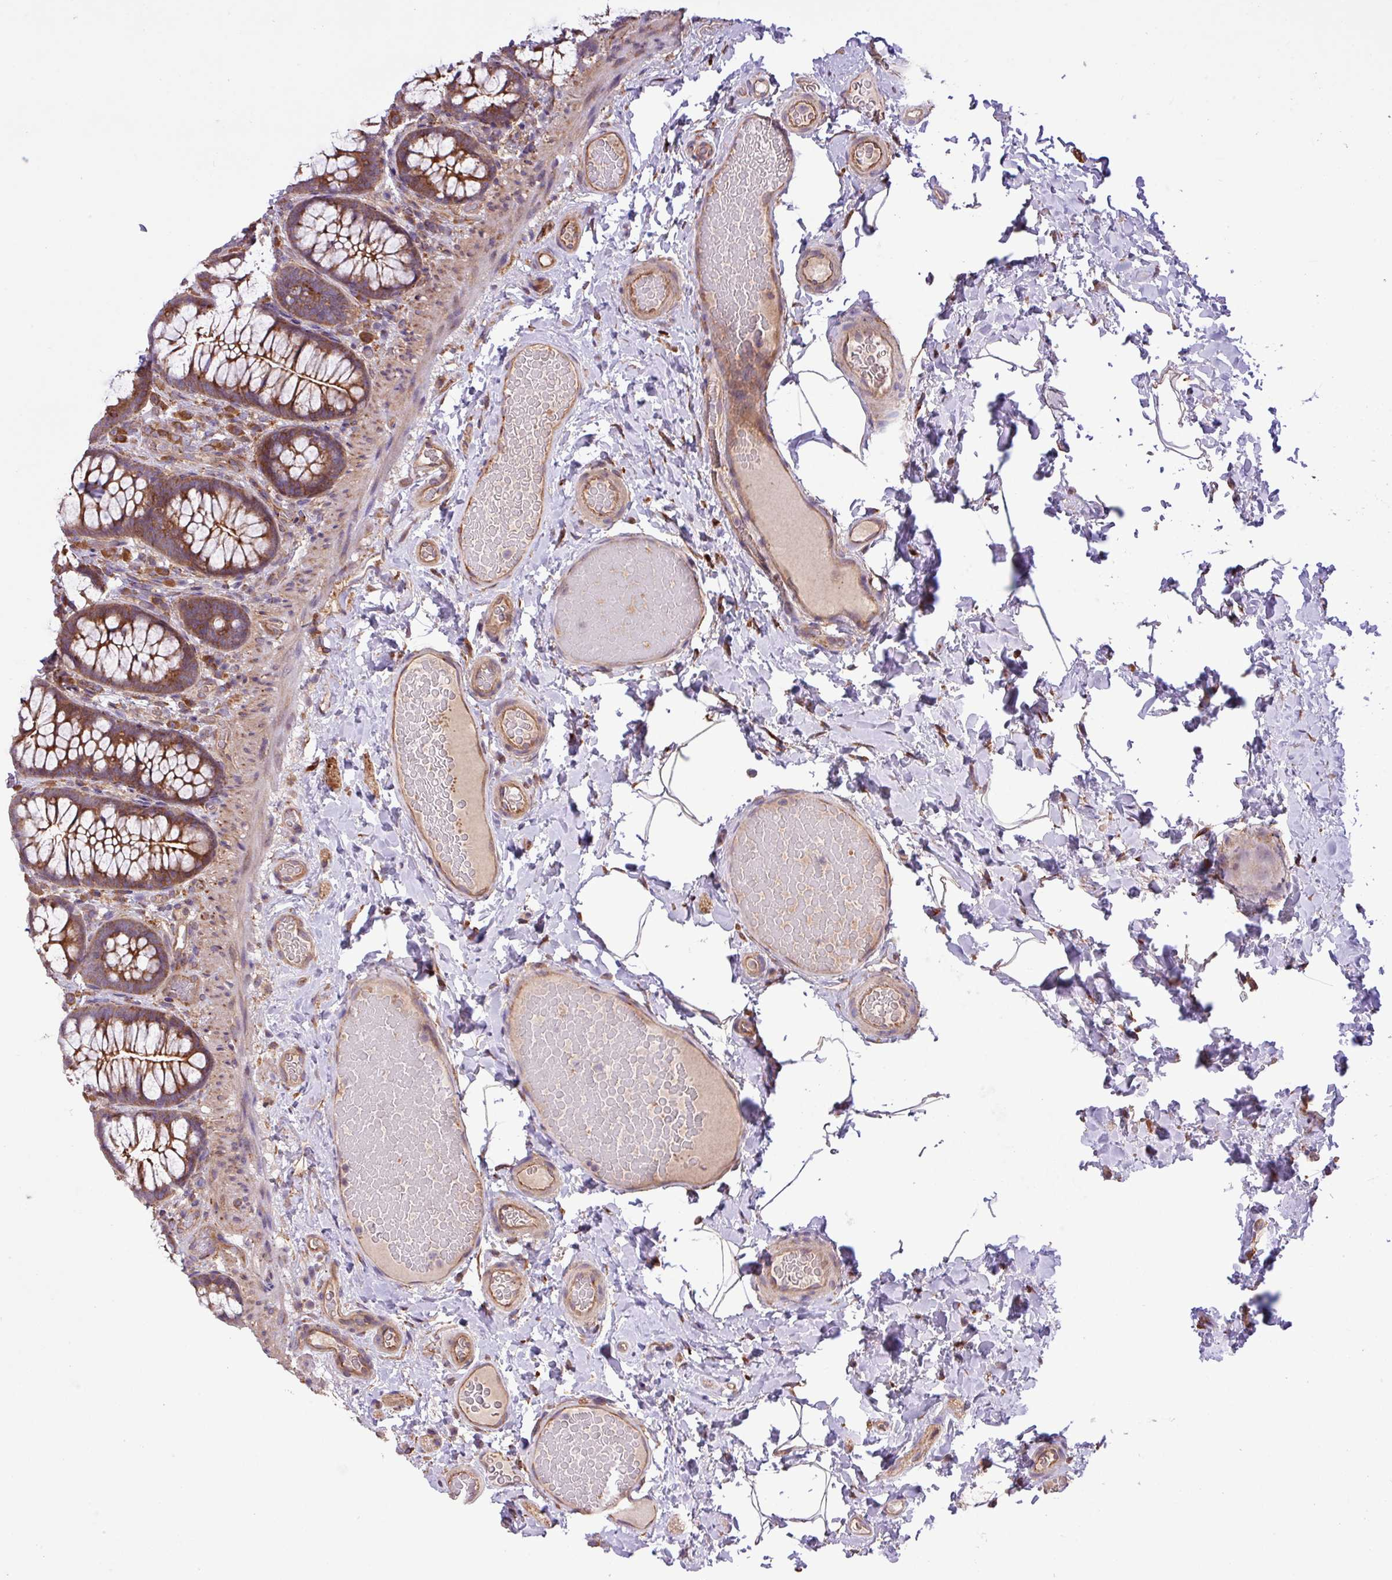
{"staining": {"intensity": "moderate", "quantity": ">75%", "location": "cytoplasmic/membranous"}, "tissue": "colon", "cell_type": "Endothelial cells", "image_type": "normal", "snomed": [{"axis": "morphology", "description": "Normal tissue, NOS"}, {"axis": "topography", "description": "Colon"}], "caption": "Brown immunohistochemical staining in unremarkable human colon demonstrates moderate cytoplasmic/membranous positivity in about >75% of endothelial cells. (brown staining indicates protein expression, while blue staining denotes nuclei).", "gene": "MEGF6", "patient": {"sex": "male", "age": 46}}